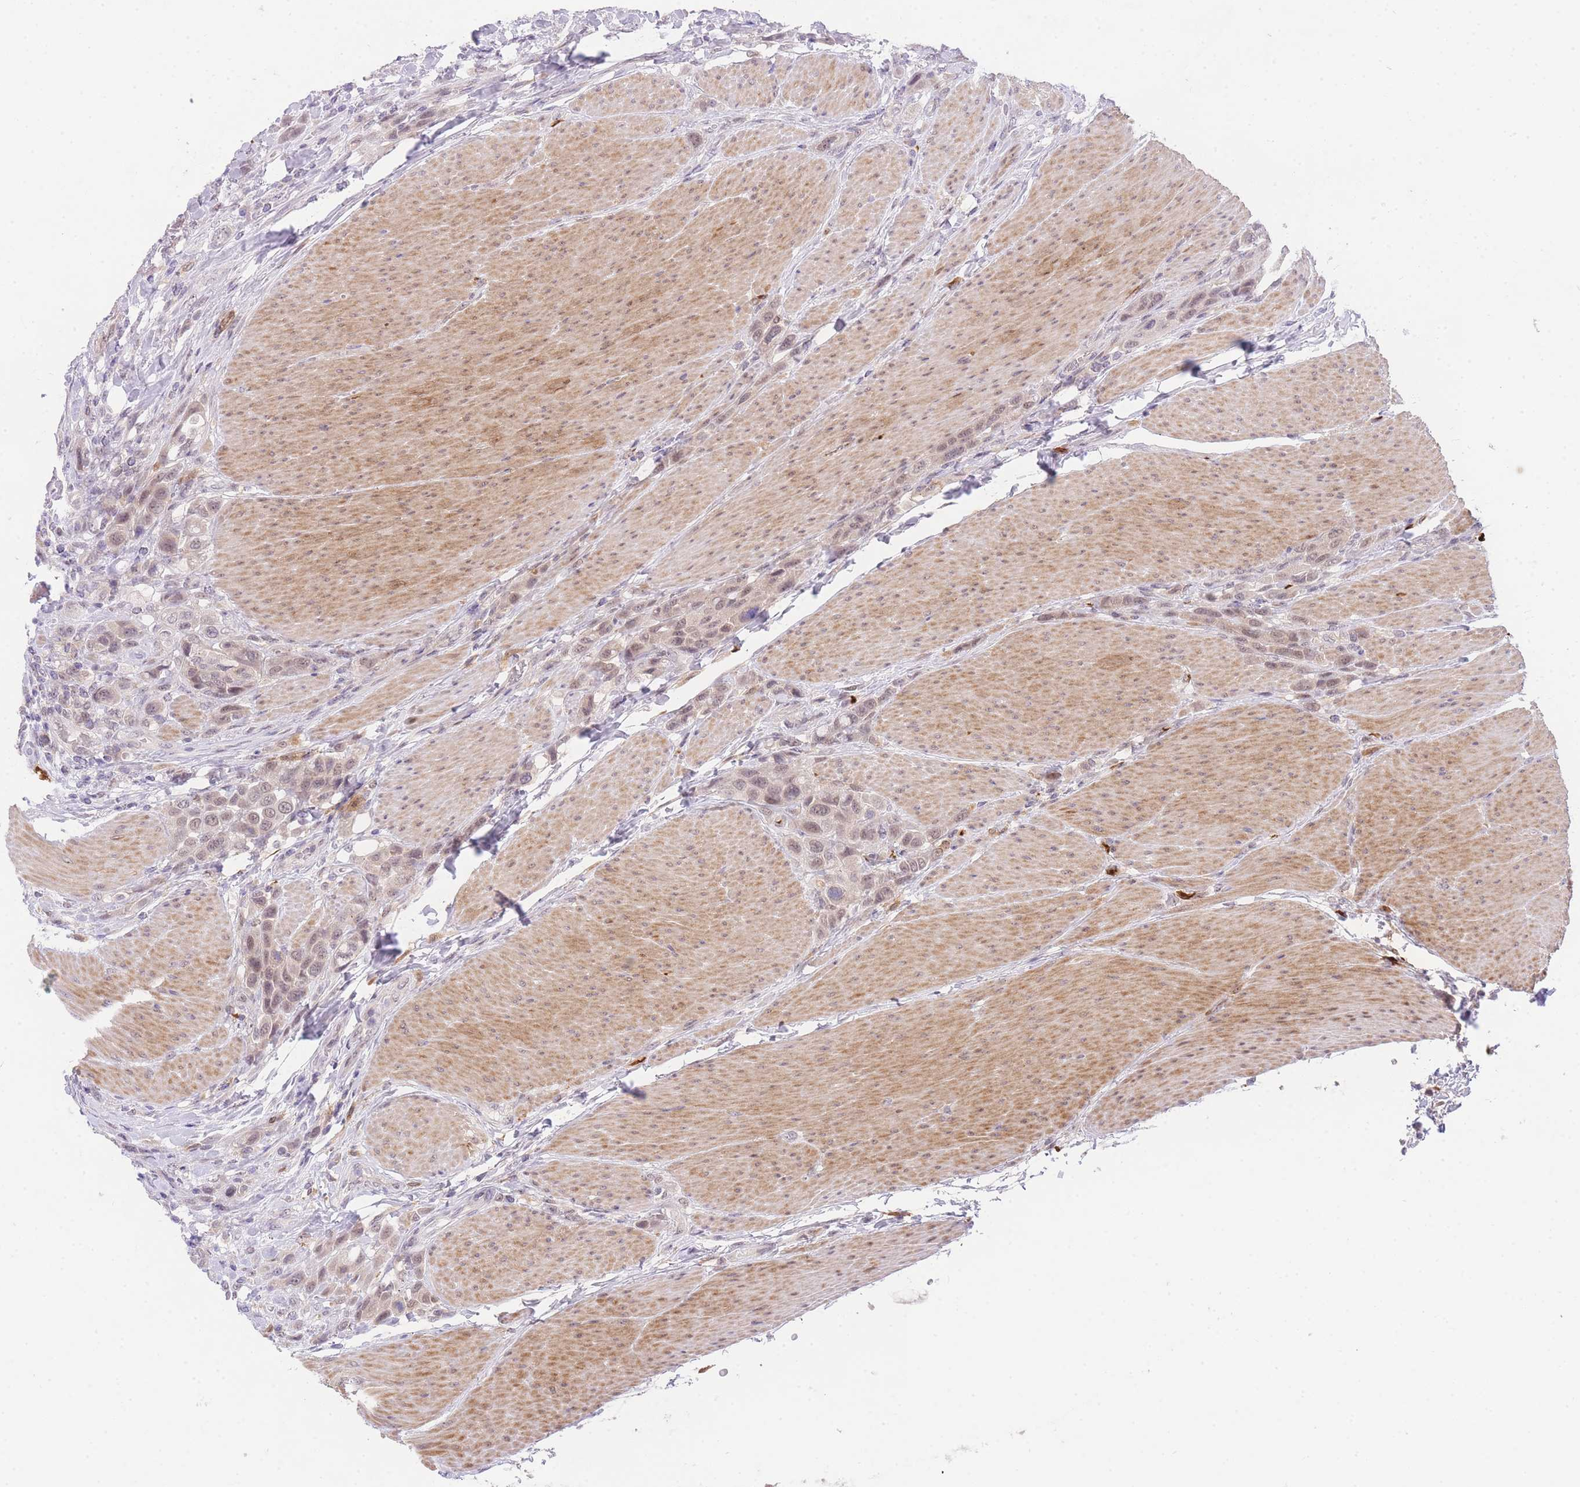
{"staining": {"intensity": "weak", "quantity": ">75%", "location": "nuclear"}, "tissue": "urothelial cancer", "cell_type": "Tumor cells", "image_type": "cancer", "snomed": [{"axis": "morphology", "description": "Urothelial carcinoma, High grade"}, {"axis": "topography", "description": "Urinary bladder"}], "caption": "DAB (3,3'-diaminobenzidine) immunohistochemical staining of human urothelial carcinoma (high-grade) shows weak nuclear protein positivity in about >75% of tumor cells. (Brightfield microscopy of DAB IHC at high magnification).", "gene": "SLC25A33", "patient": {"sex": "male", "age": 50}}